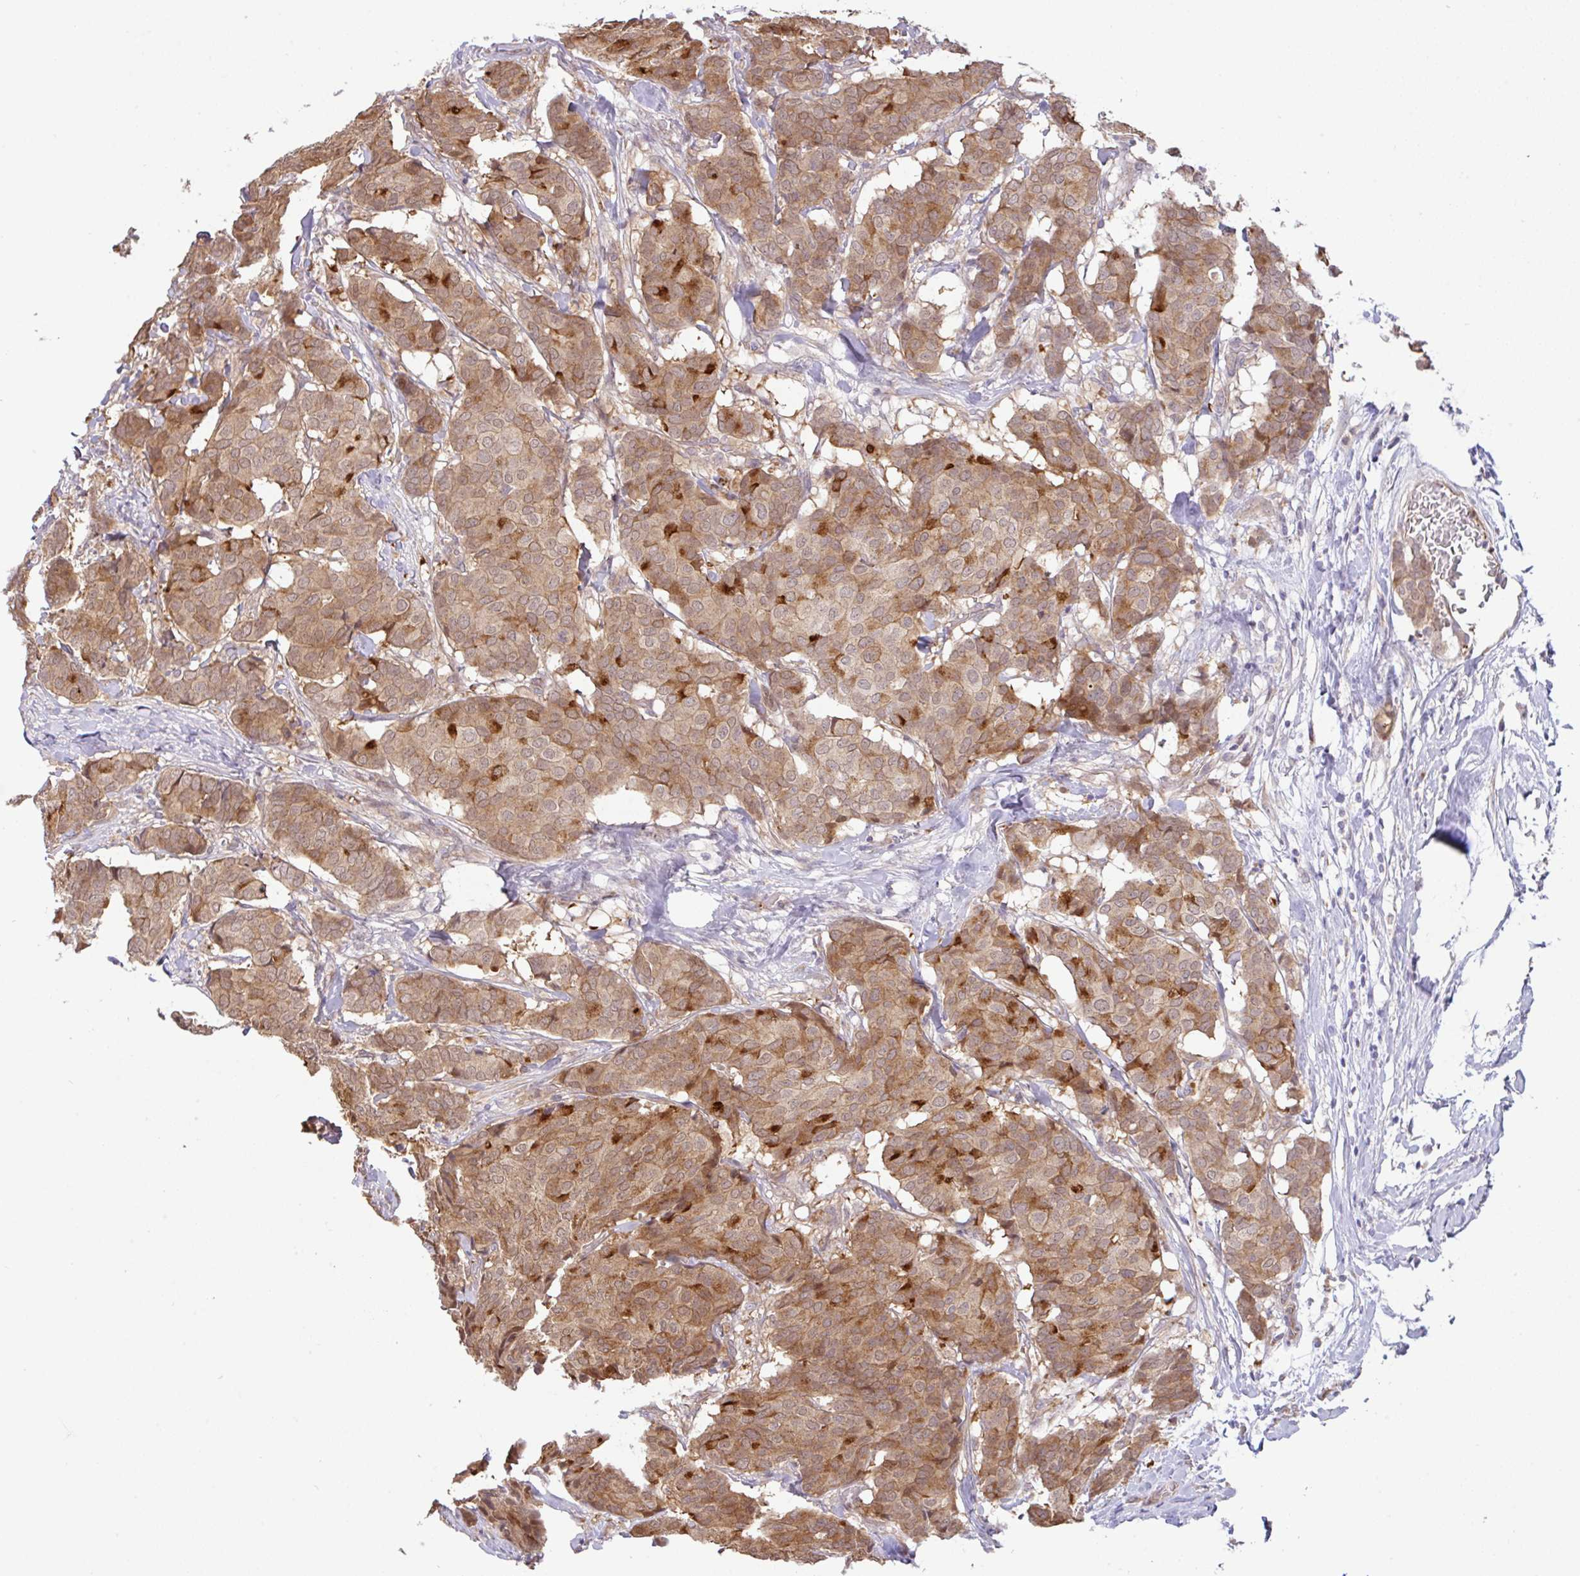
{"staining": {"intensity": "moderate", "quantity": ">75%", "location": "cytoplasmic/membranous"}, "tissue": "breast cancer", "cell_type": "Tumor cells", "image_type": "cancer", "snomed": [{"axis": "morphology", "description": "Duct carcinoma"}, {"axis": "topography", "description": "Breast"}], "caption": "The photomicrograph shows immunohistochemical staining of breast cancer (infiltrating ductal carcinoma). There is moderate cytoplasmic/membranous staining is present in about >75% of tumor cells. (DAB IHC, brown staining for protein, blue staining for nuclei).", "gene": "DLEU7", "patient": {"sex": "female", "age": 75}}